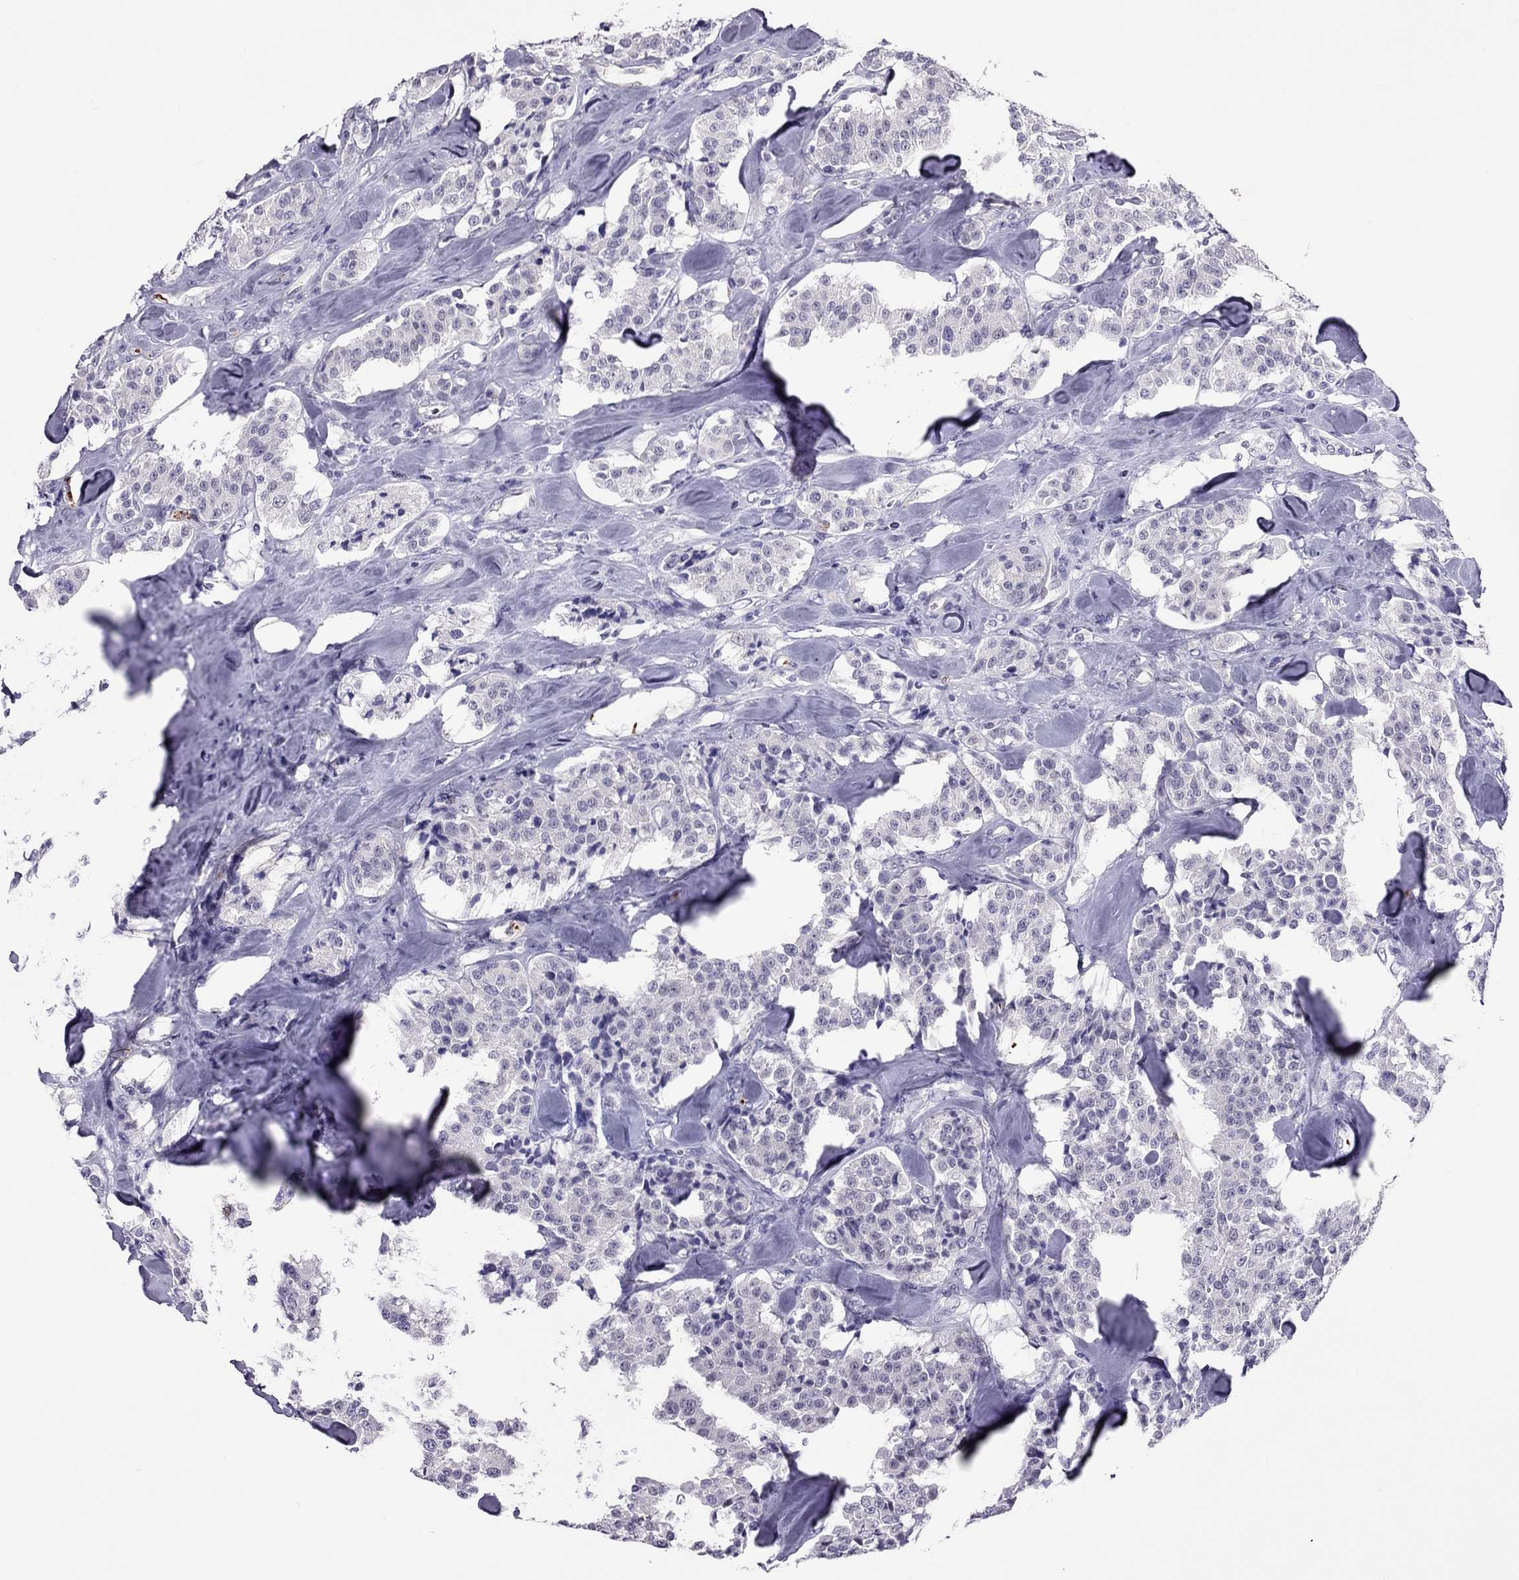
{"staining": {"intensity": "negative", "quantity": "none", "location": "none"}, "tissue": "carcinoid", "cell_type": "Tumor cells", "image_type": "cancer", "snomed": [{"axis": "morphology", "description": "Carcinoid, malignant, NOS"}, {"axis": "topography", "description": "Pancreas"}], "caption": "Immunohistochemical staining of carcinoid displays no significant expression in tumor cells. Nuclei are stained in blue.", "gene": "CCL27", "patient": {"sex": "male", "age": 41}}